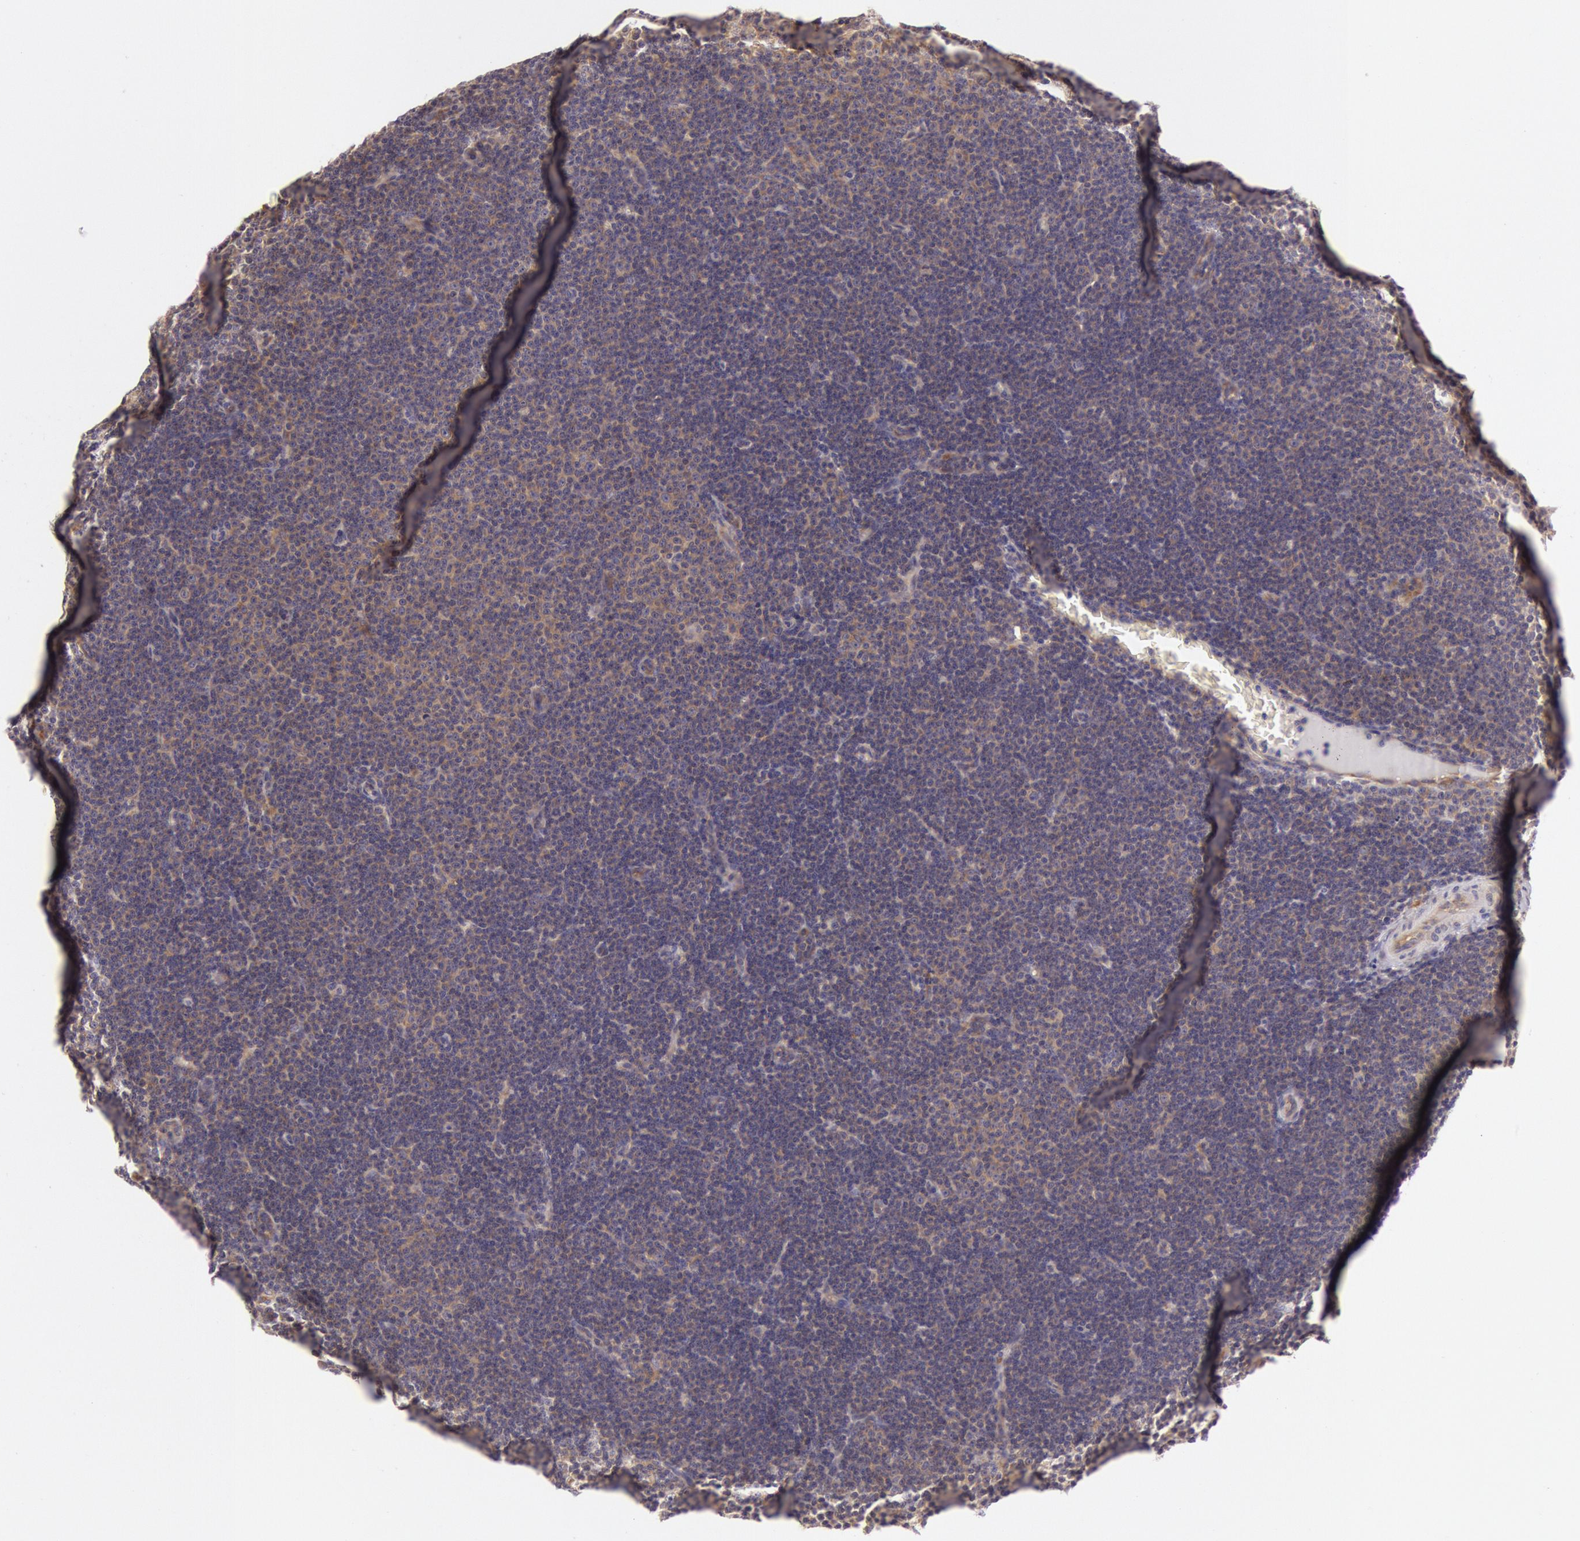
{"staining": {"intensity": "weak", "quantity": ">75%", "location": "cytoplasmic/membranous"}, "tissue": "lymphoma", "cell_type": "Tumor cells", "image_type": "cancer", "snomed": [{"axis": "morphology", "description": "Malignant lymphoma, non-Hodgkin's type, Low grade"}, {"axis": "topography", "description": "Lymph node"}], "caption": "An image showing weak cytoplasmic/membranous positivity in approximately >75% of tumor cells in malignant lymphoma, non-Hodgkin's type (low-grade), as visualized by brown immunohistochemical staining.", "gene": "CHUK", "patient": {"sex": "male", "age": 57}}